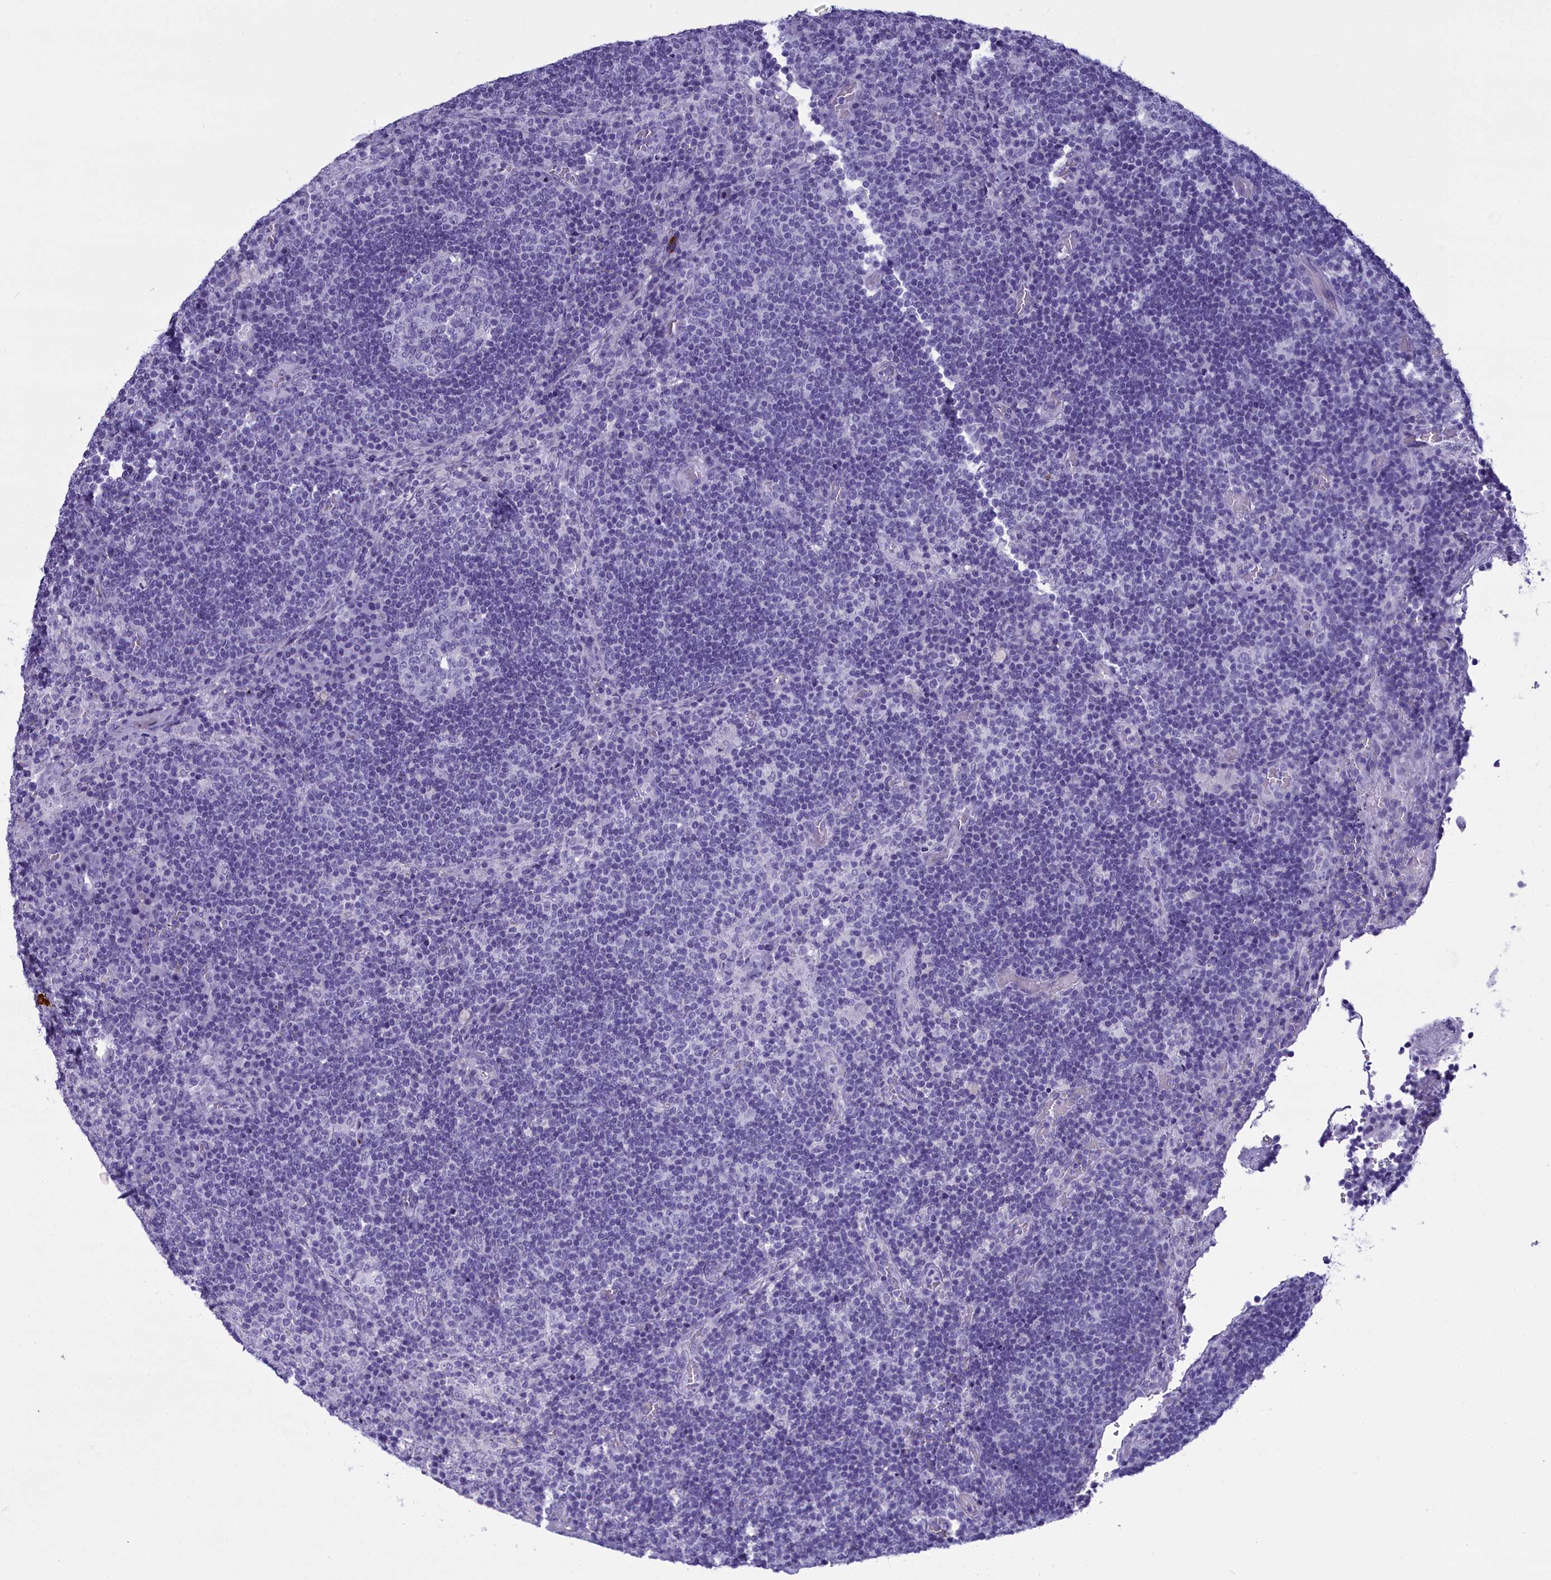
{"staining": {"intensity": "negative", "quantity": "none", "location": "none"}, "tissue": "lymph node", "cell_type": "Germinal center cells", "image_type": "normal", "snomed": [{"axis": "morphology", "description": "Normal tissue, NOS"}, {"axis": "topography", "description": "Lymph node"}], "caption": "The micrograph displays no significant staining in germinal center cells of lymph node.", "gene": "MAP6", "patient": {"sex": "male", "age": 58}}